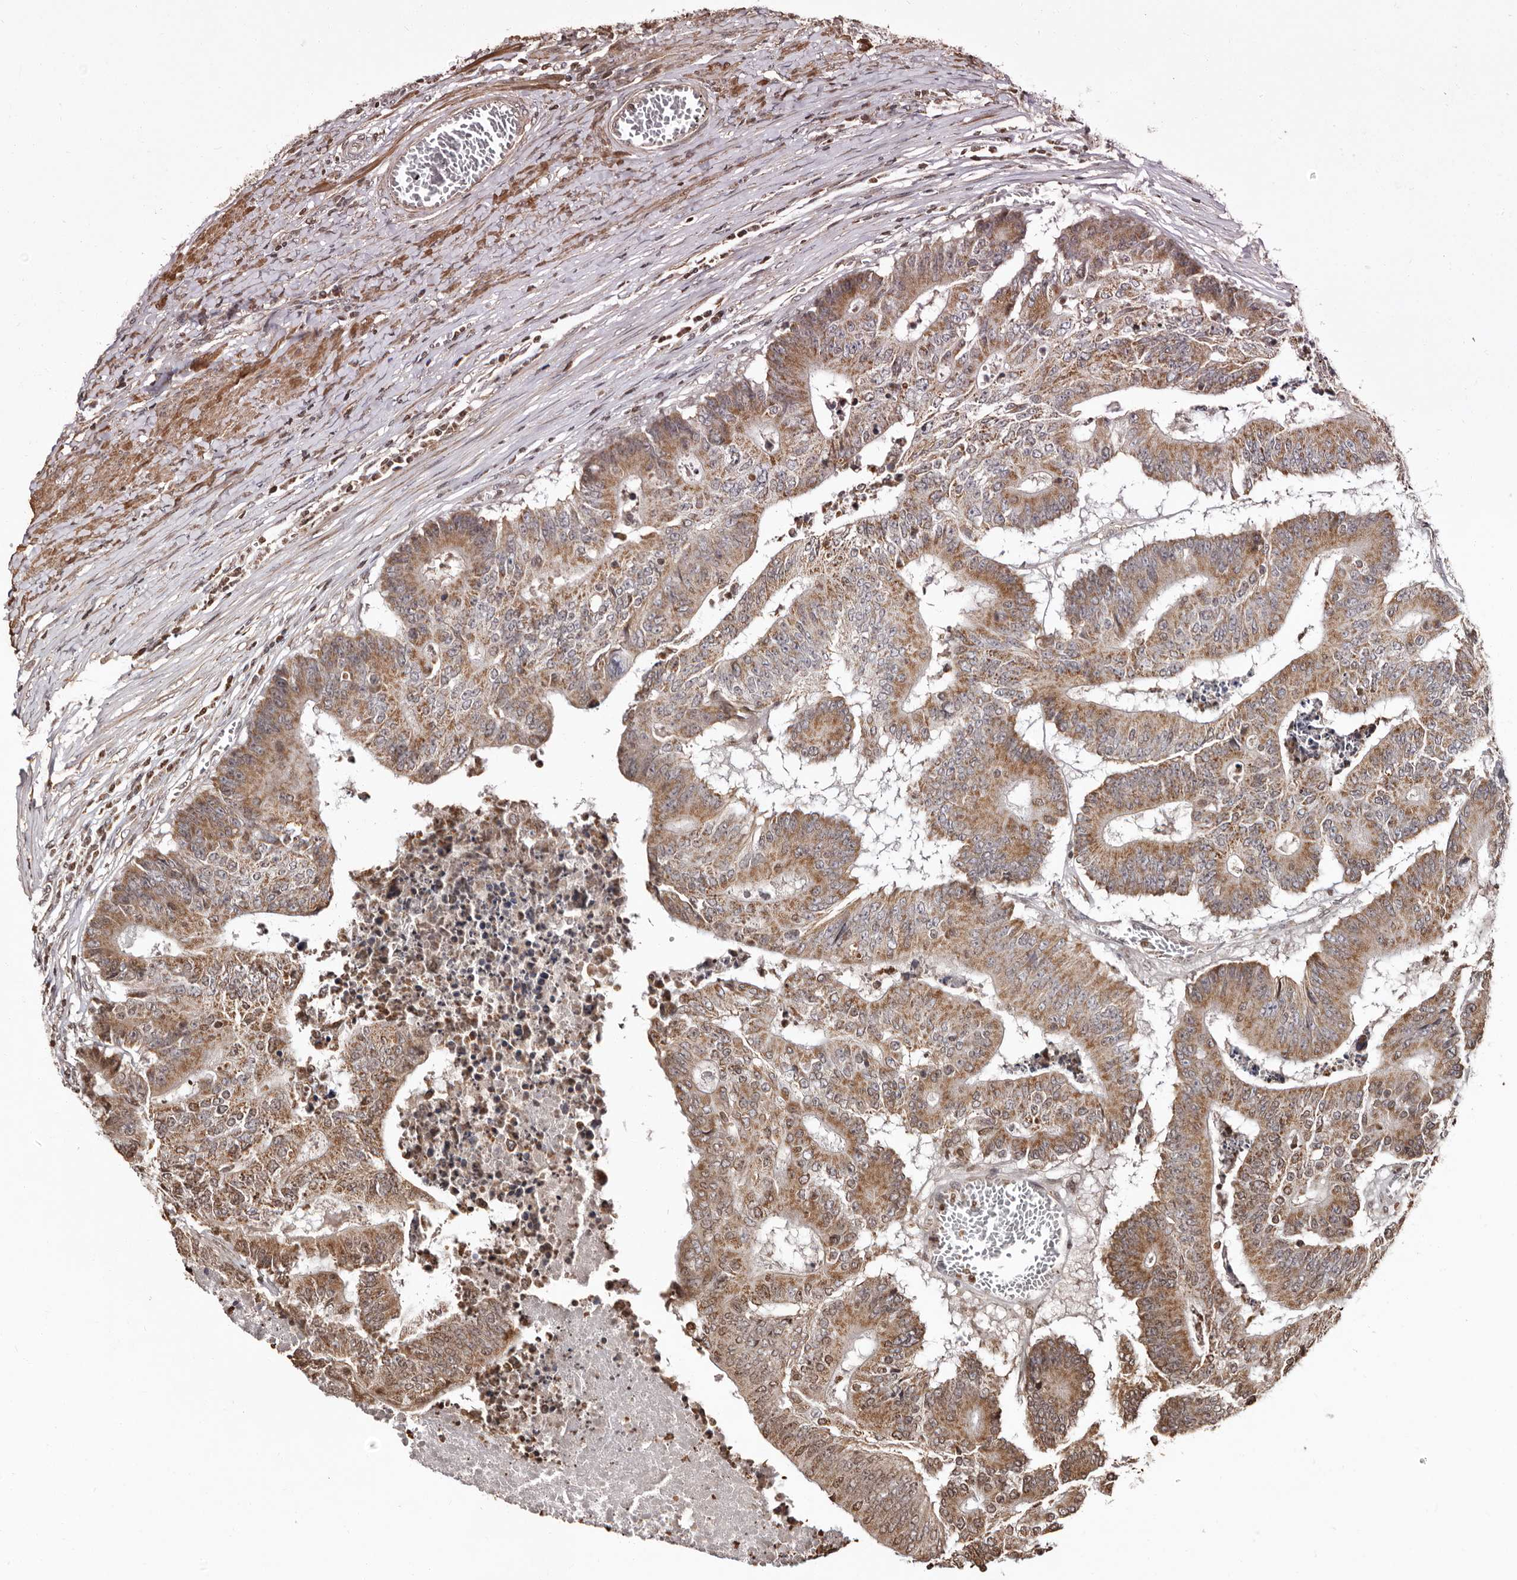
{"staining": {"intensity": "moderate", "quantity": ">75%", "location": "cytoplasmic/membranous"}, "tissue": "colorectal cancer", "cell_type": "Tumor cells", "image_type": "cancer", "snomed": [{"axis": "morphology", "description": "Adenocarcinoma, NOS"}, {"axis": "topography", "description": "Colon"}], "caption": "This micrograph displays immunohistochemistry staining of human colorectal cancer (adenocarcinoma), with medium moderate cytoplasmic/membranous positivity in about >75% of tumor cells.", "gene": "CCDC190", "patient": {"sex": "male", "age": 87}}